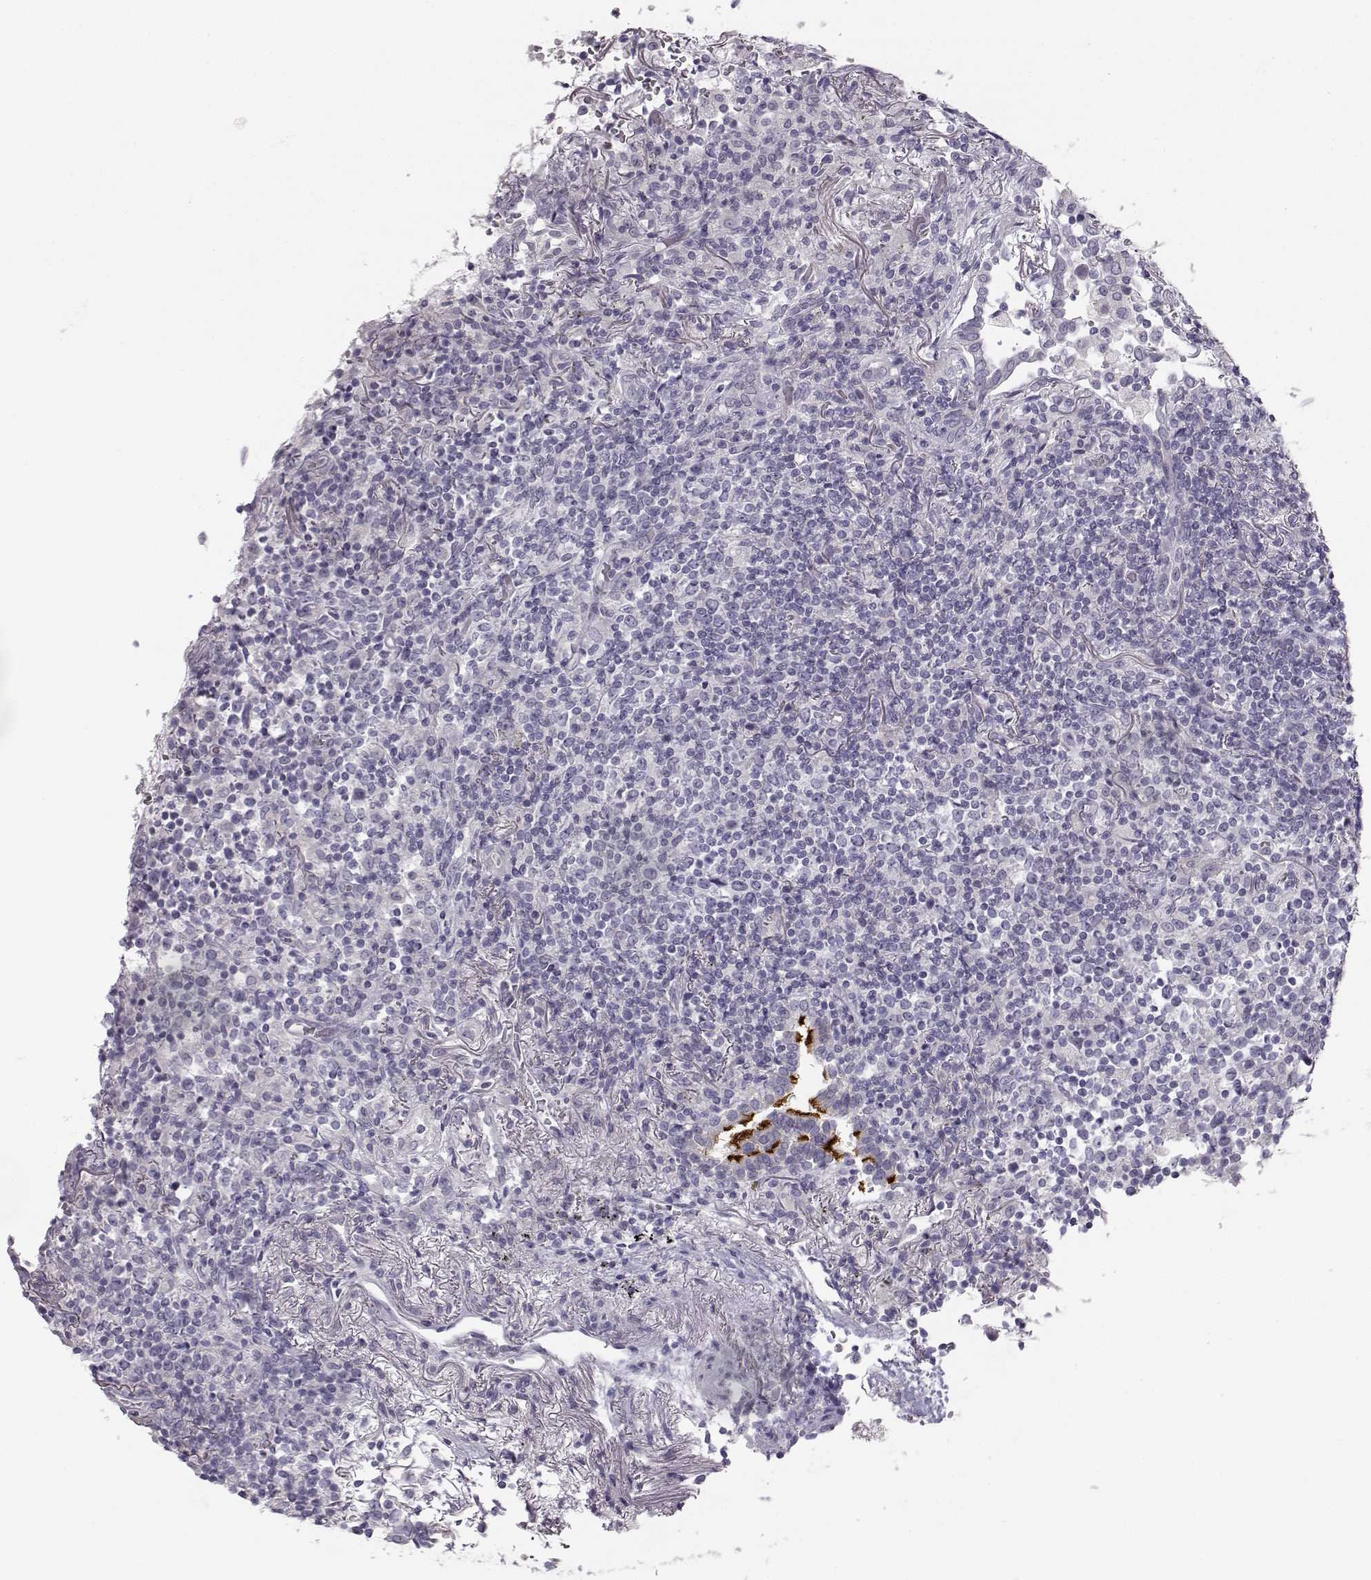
{"staining": {"intensity": "negative", "quantity": "none", "location": "none"}, "tissue": "lymphoma", "cell_type": "Tumor cells", "image_type": "cancer", "snomed": [{"axis": "morphology", "description": "Malignant lymphoma, non-Hodgkin's type, High grade"}, {"axis": "topography", "description": "Lung"}], "caption": "Tumor cells are negative for brown protein staining in lymphoma.", "gene": "MYCBPAP", "patient": {"sex": "male", "age": 79}}